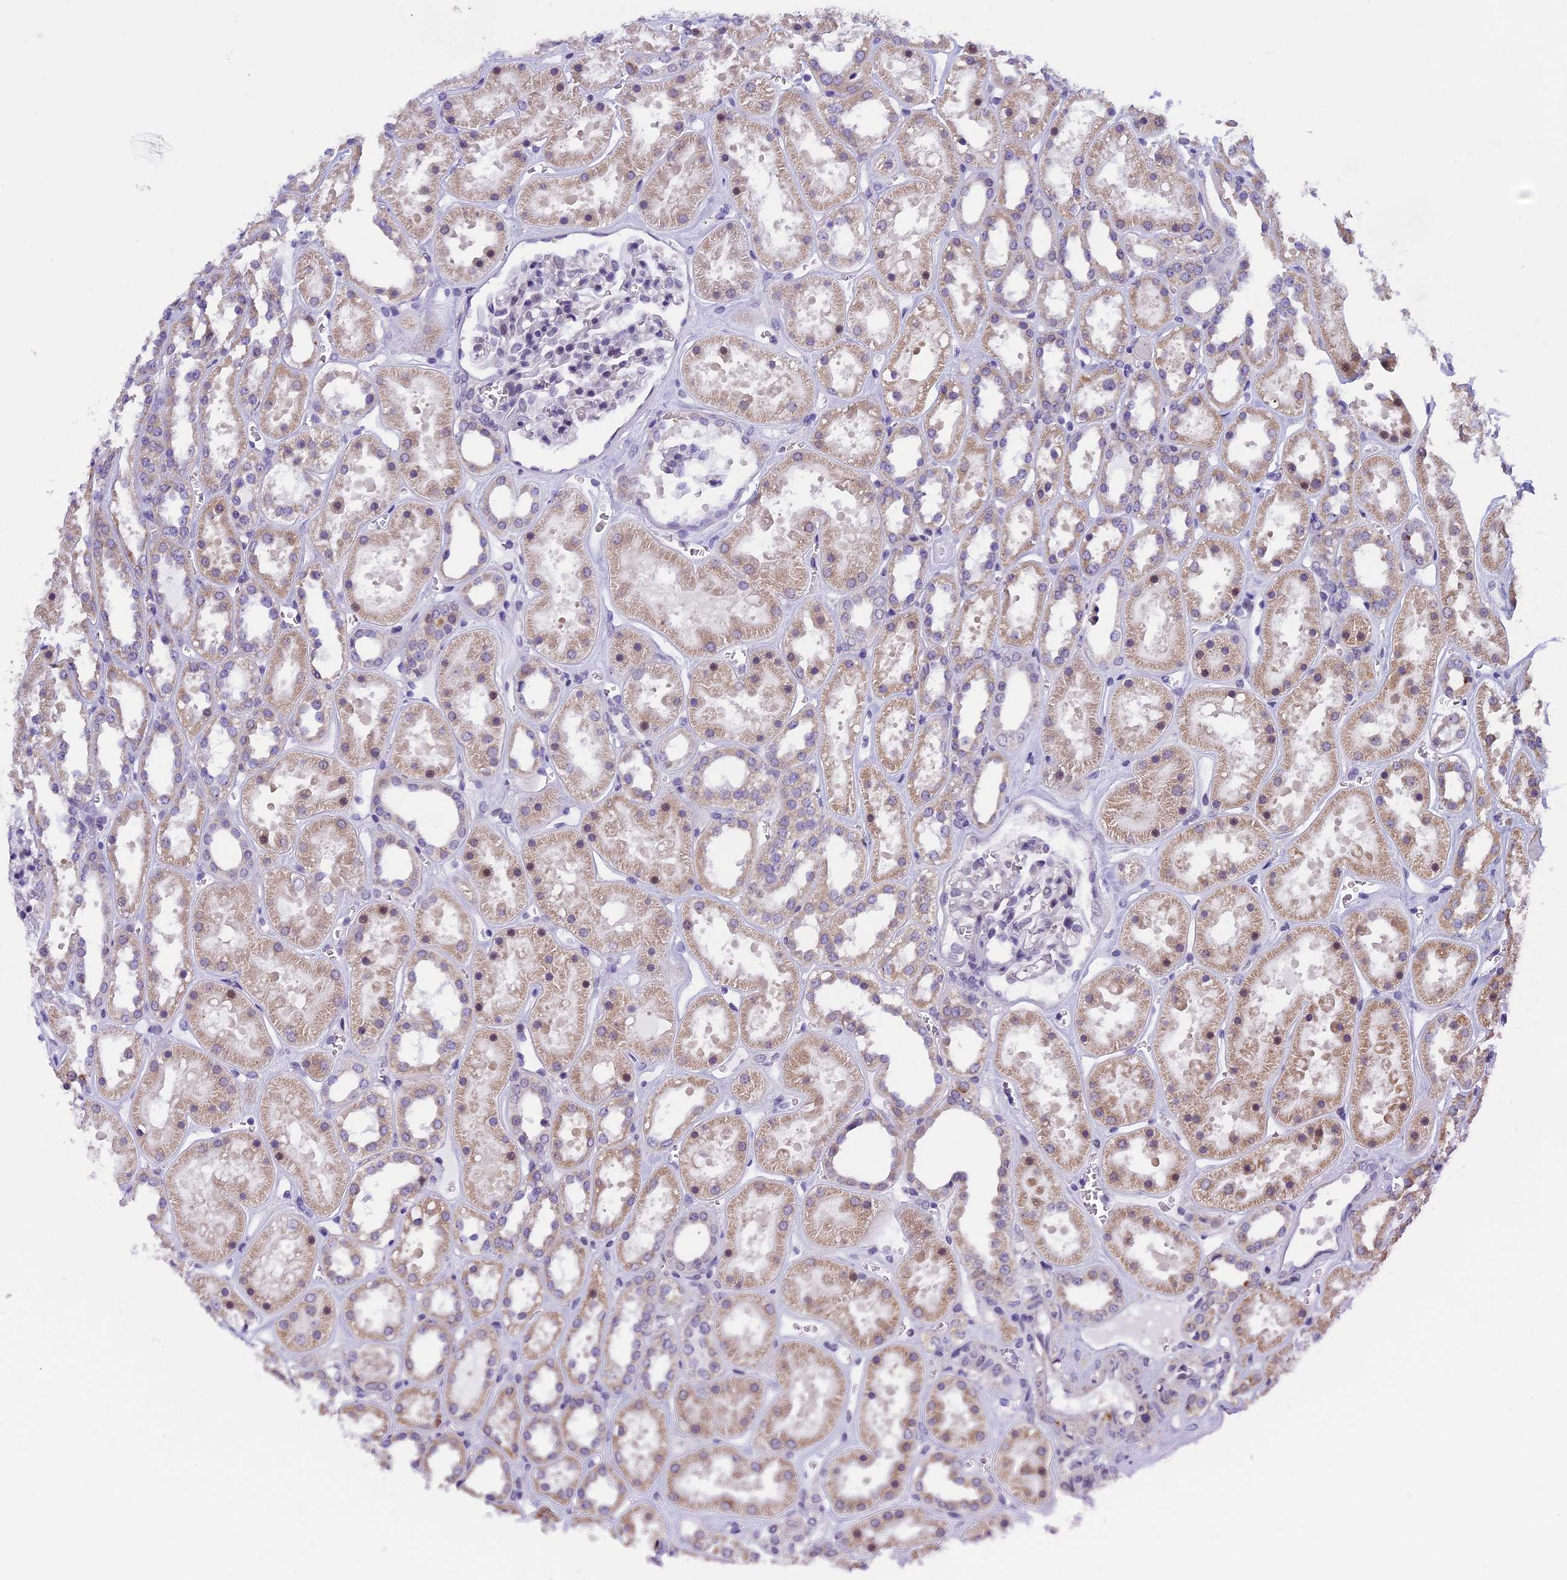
{"staining": {"intensity": "weak", "quantity": "<25%", "location": "nuclear"}, "tissue": "kidney", "cell_type": "Cells in glomeruli", "image_type": "normal", "snomed": [{"axis": "morphology", "description": "Normal tissue, NOS"}, {"axis": "topography", "description": "Kidney"}], "caption": "Cells in glomeruli are negative for protein expression in unremarkable human kidney. The staining is performed using DAB (3,3'-diaminobenzidine) brown chromogen with nuclei counter-stained in using hematoxylin.", "gene": "ZNF317", "patient": {"sex": "female", "age": 41}}